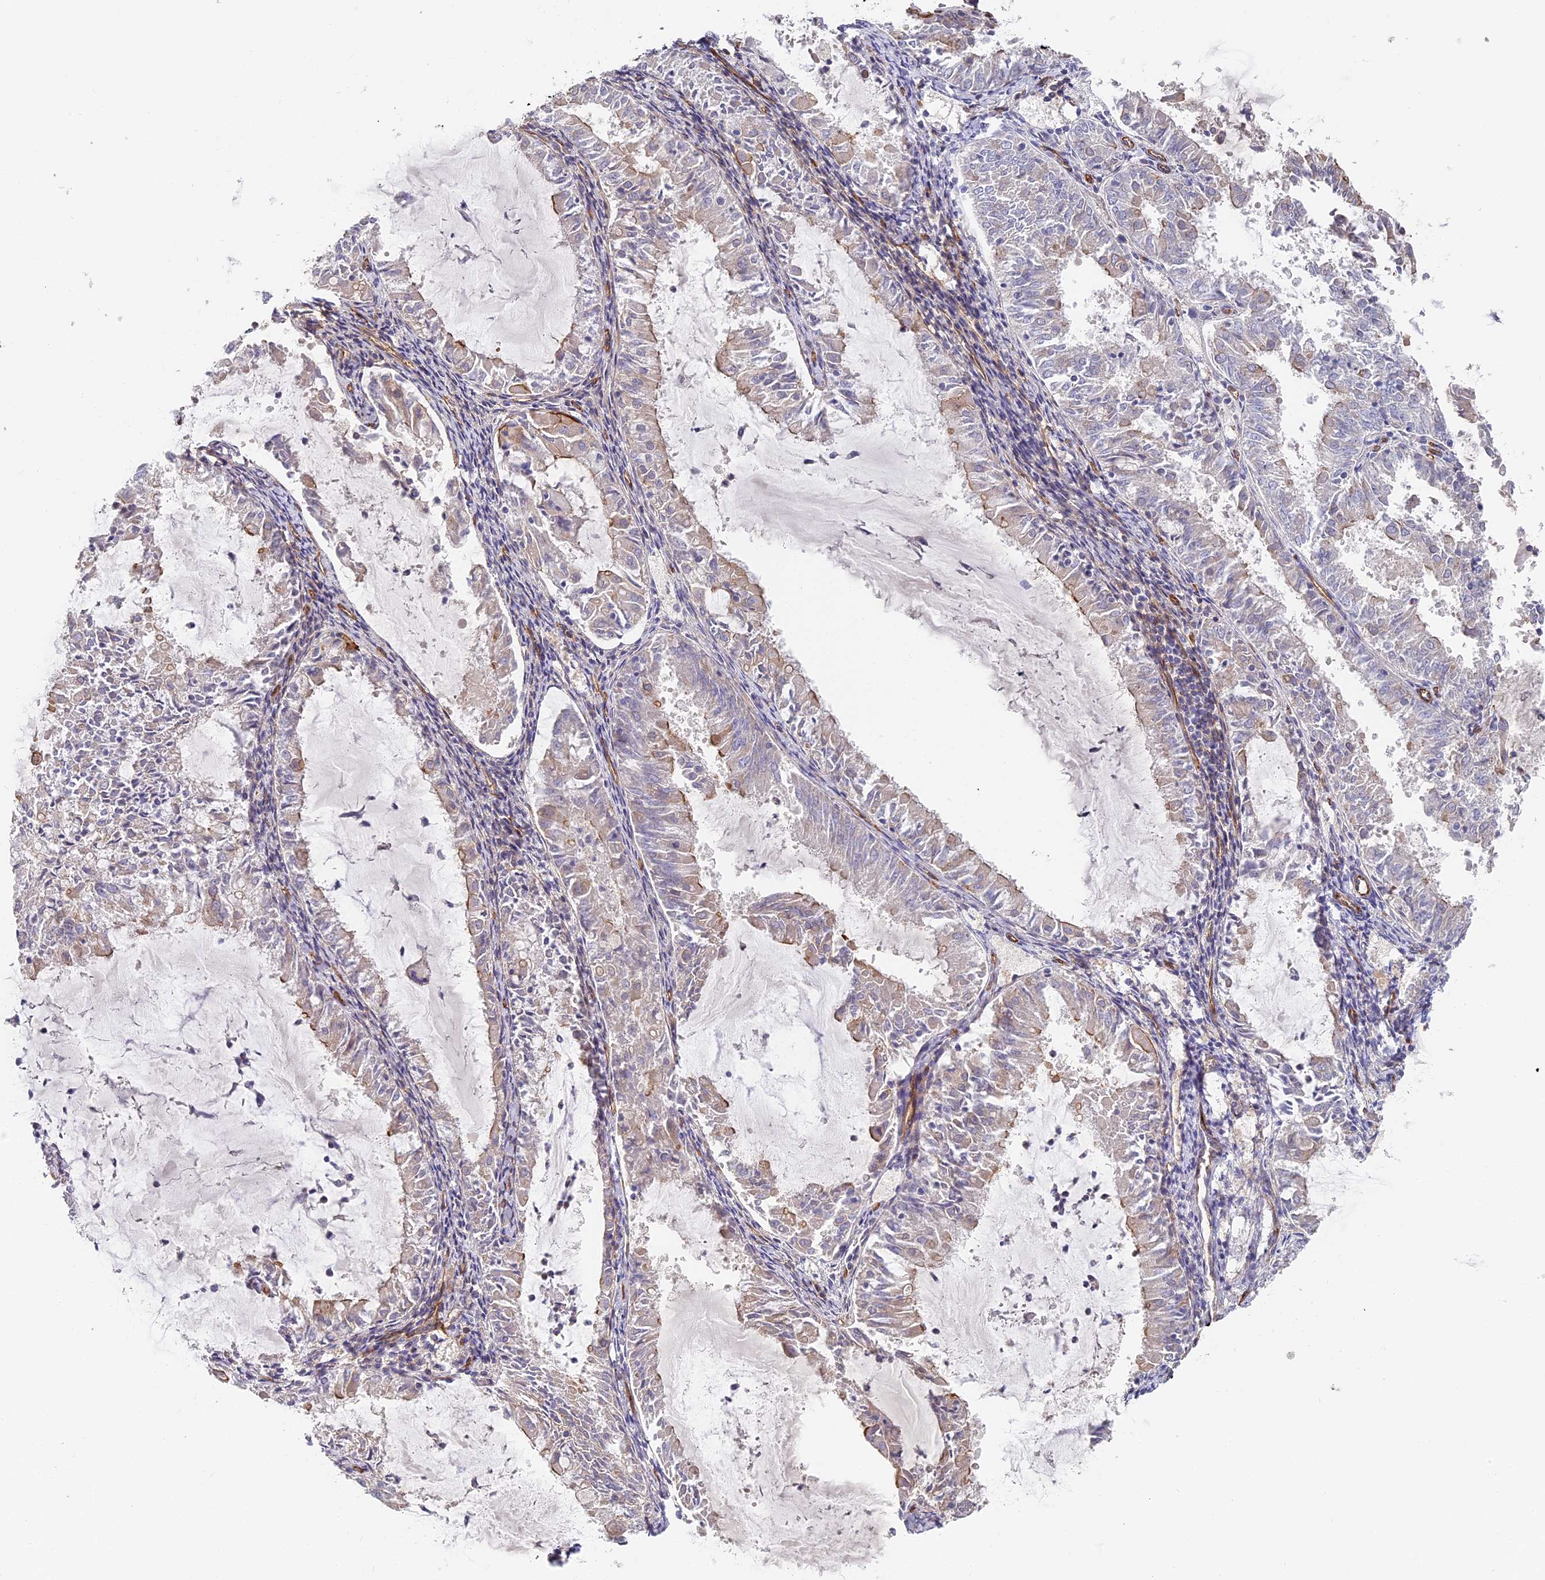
{"staining": {"intensity": "moderate", "quantity": "<25%", "location": "cytoplasmic/membranous"}, "tissue": "endometrial cancer", "cell_type": "Tumor cells", "image_type": "cancer", "snomed": [{"axis": "morphology", "description": "Adenocarcinoma, NOS"}, {"axis": "topography", "description": "Endometrium"}], "caption": "This photomicrograph exhibits immunohistochemistry staining of human endometrial adenocarcinoma, with low moderate cytoplasmic/membranous staining in approximately <25% of tumor cells.", "gene": "CCDC30", "patient": {"sex": "female", "age": 57}}